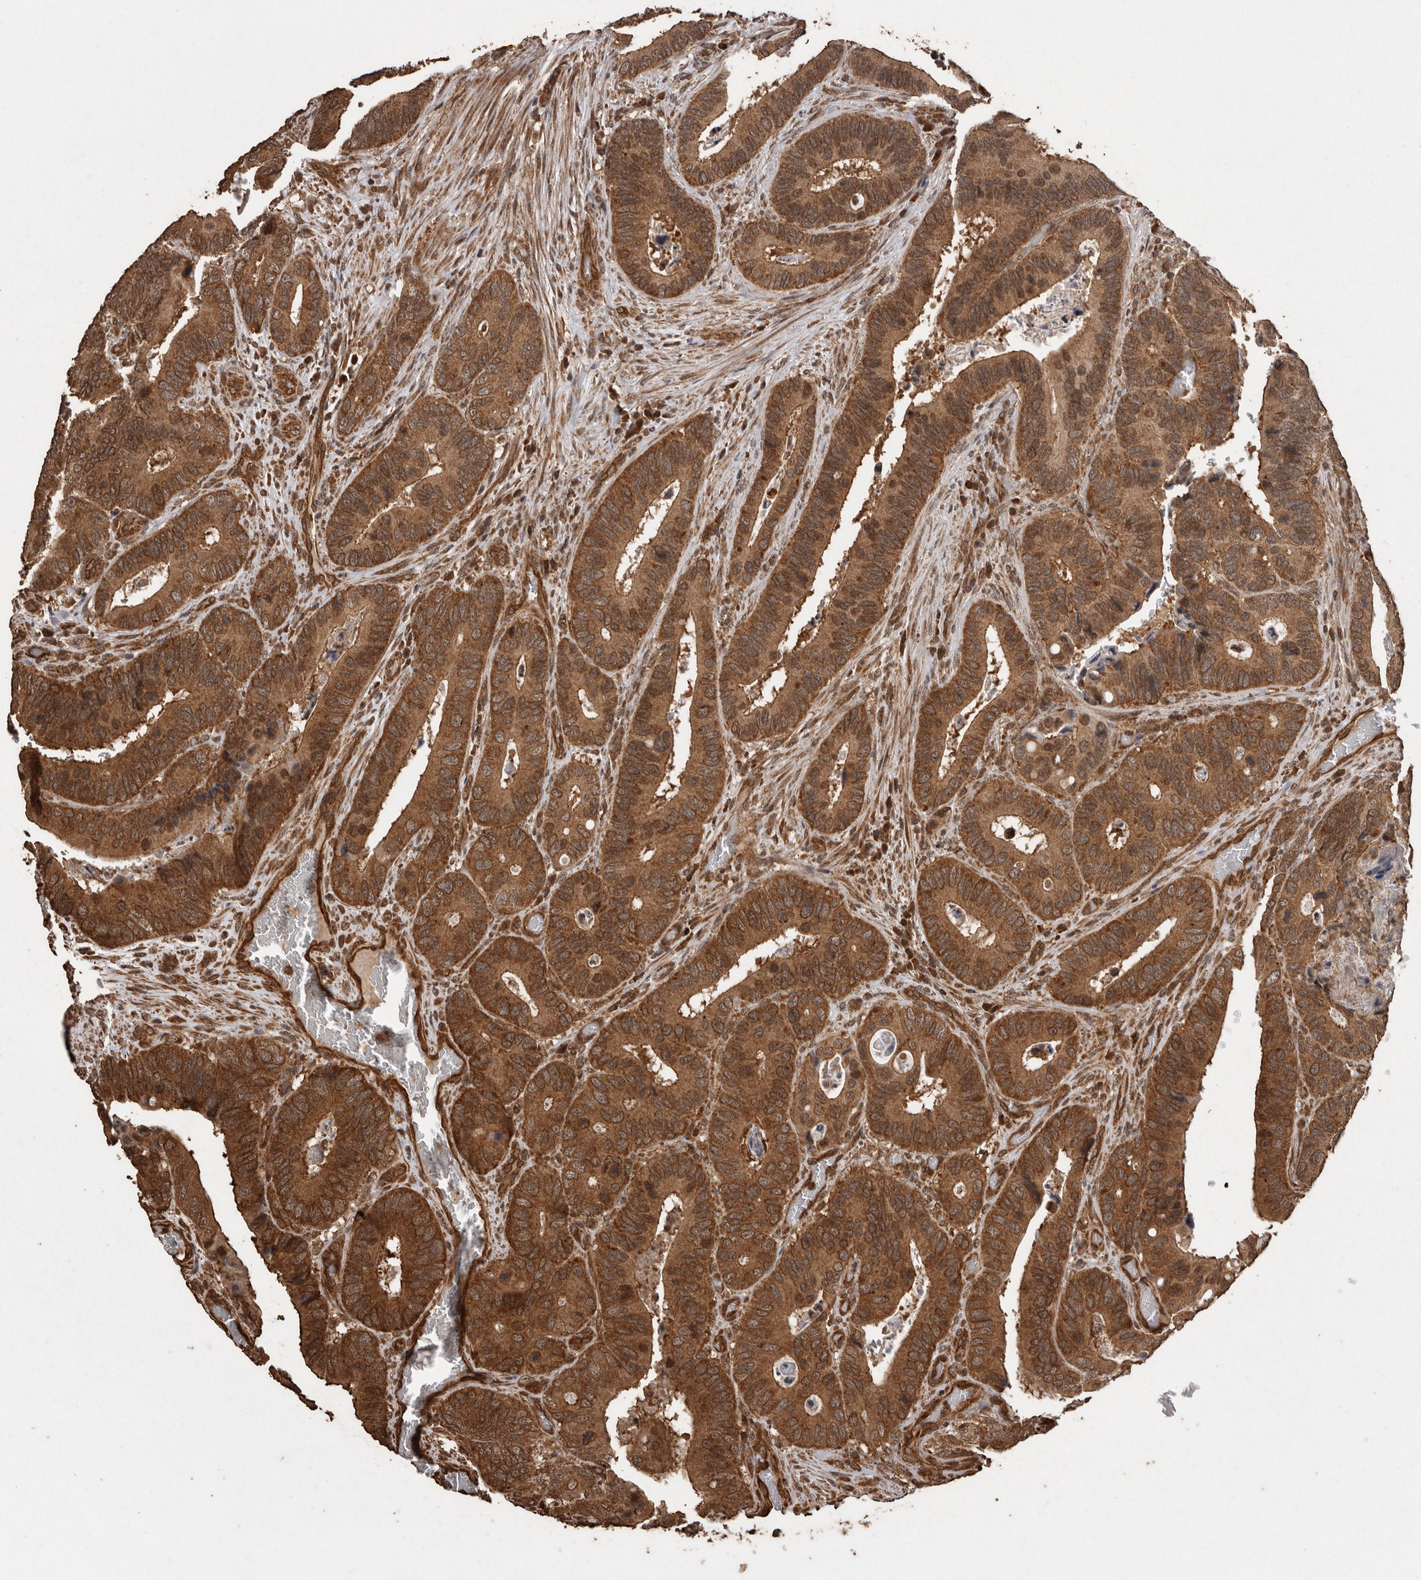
{"staining": {"intensity": "strong", "quantity": ">75%", "location": "cytoplasmic/membranous"}, "tissue": "colorectal cancer", "cell_type": "Tumor cells", "image_type": "cancer", "snomed": [{"axis": "morphology", "description": "Adenocarcinoma, NOS"}, {"axis": "topography", "description": "Colon"}], "caption": "Protein expression analysis of human colorectal cancer reveals strong cytoplasmic/membranous expression in approximately >75% of tumor cells. (DAB (3,3'-diaminobenzidine) IHC, brown staining for protein, blue staining for nuclei).", "gene": "PINK1", "patient": {"sex": "male", "age": 72}}